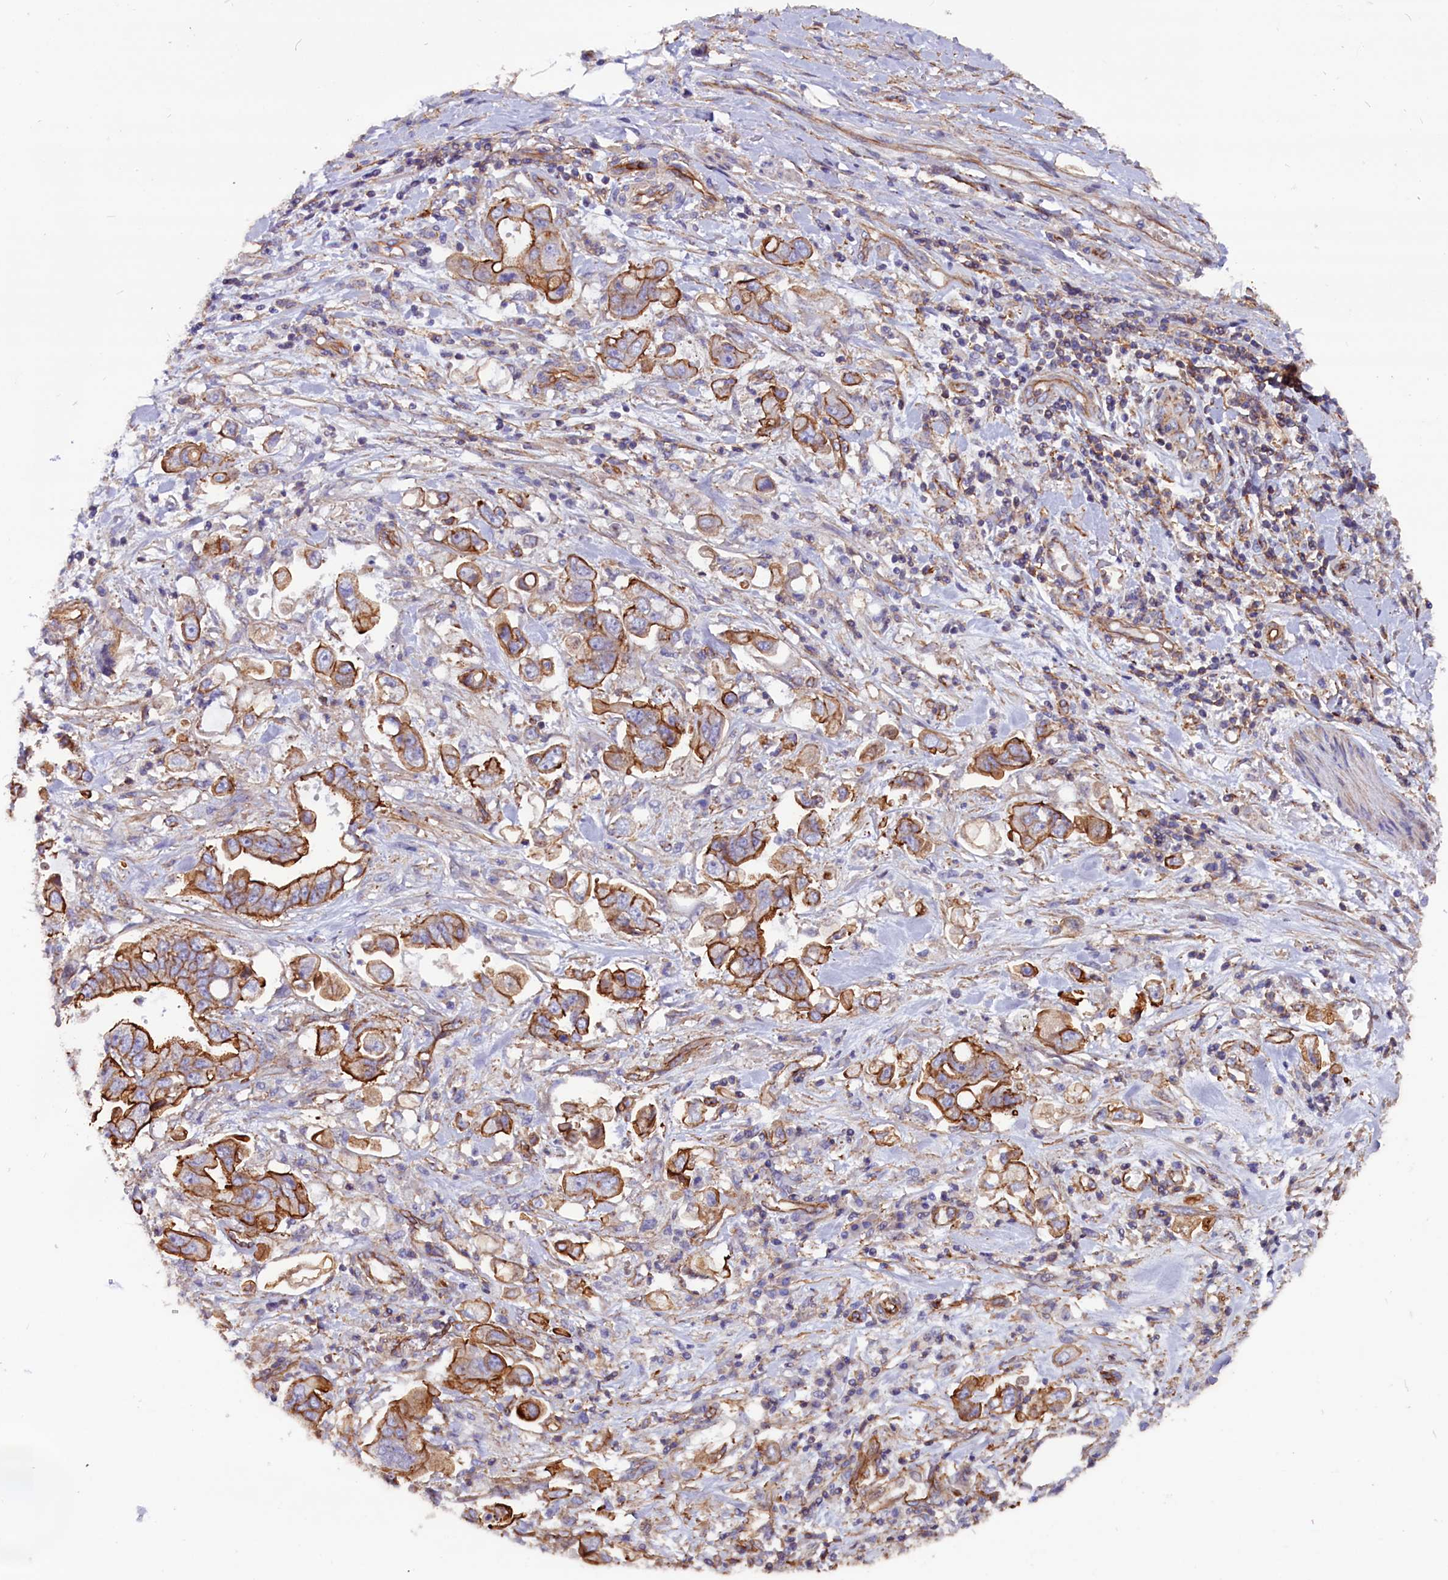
{"staining": {"intensity": "moderate", "quantity": ">75%", "location": "cytoplasmic/membranous"}, "tissue": "stomach cancer", "cell_type": "Tumor cells", "image_type": "cancer", "snomed": [{"axis": "morphology", "description": "Adenocarcinoma, NOS"}, {"axis": "topography", "description": "Stomach"}], "caption": "Stomach cancer (adenocarcinoma) stained with a brown dye reveals moderate cytoplasmic/membranous positive expression in approximately >75% of tumor cells.", "gene": "ZNF749", "patient": {"sex": "male", "age": 62}}